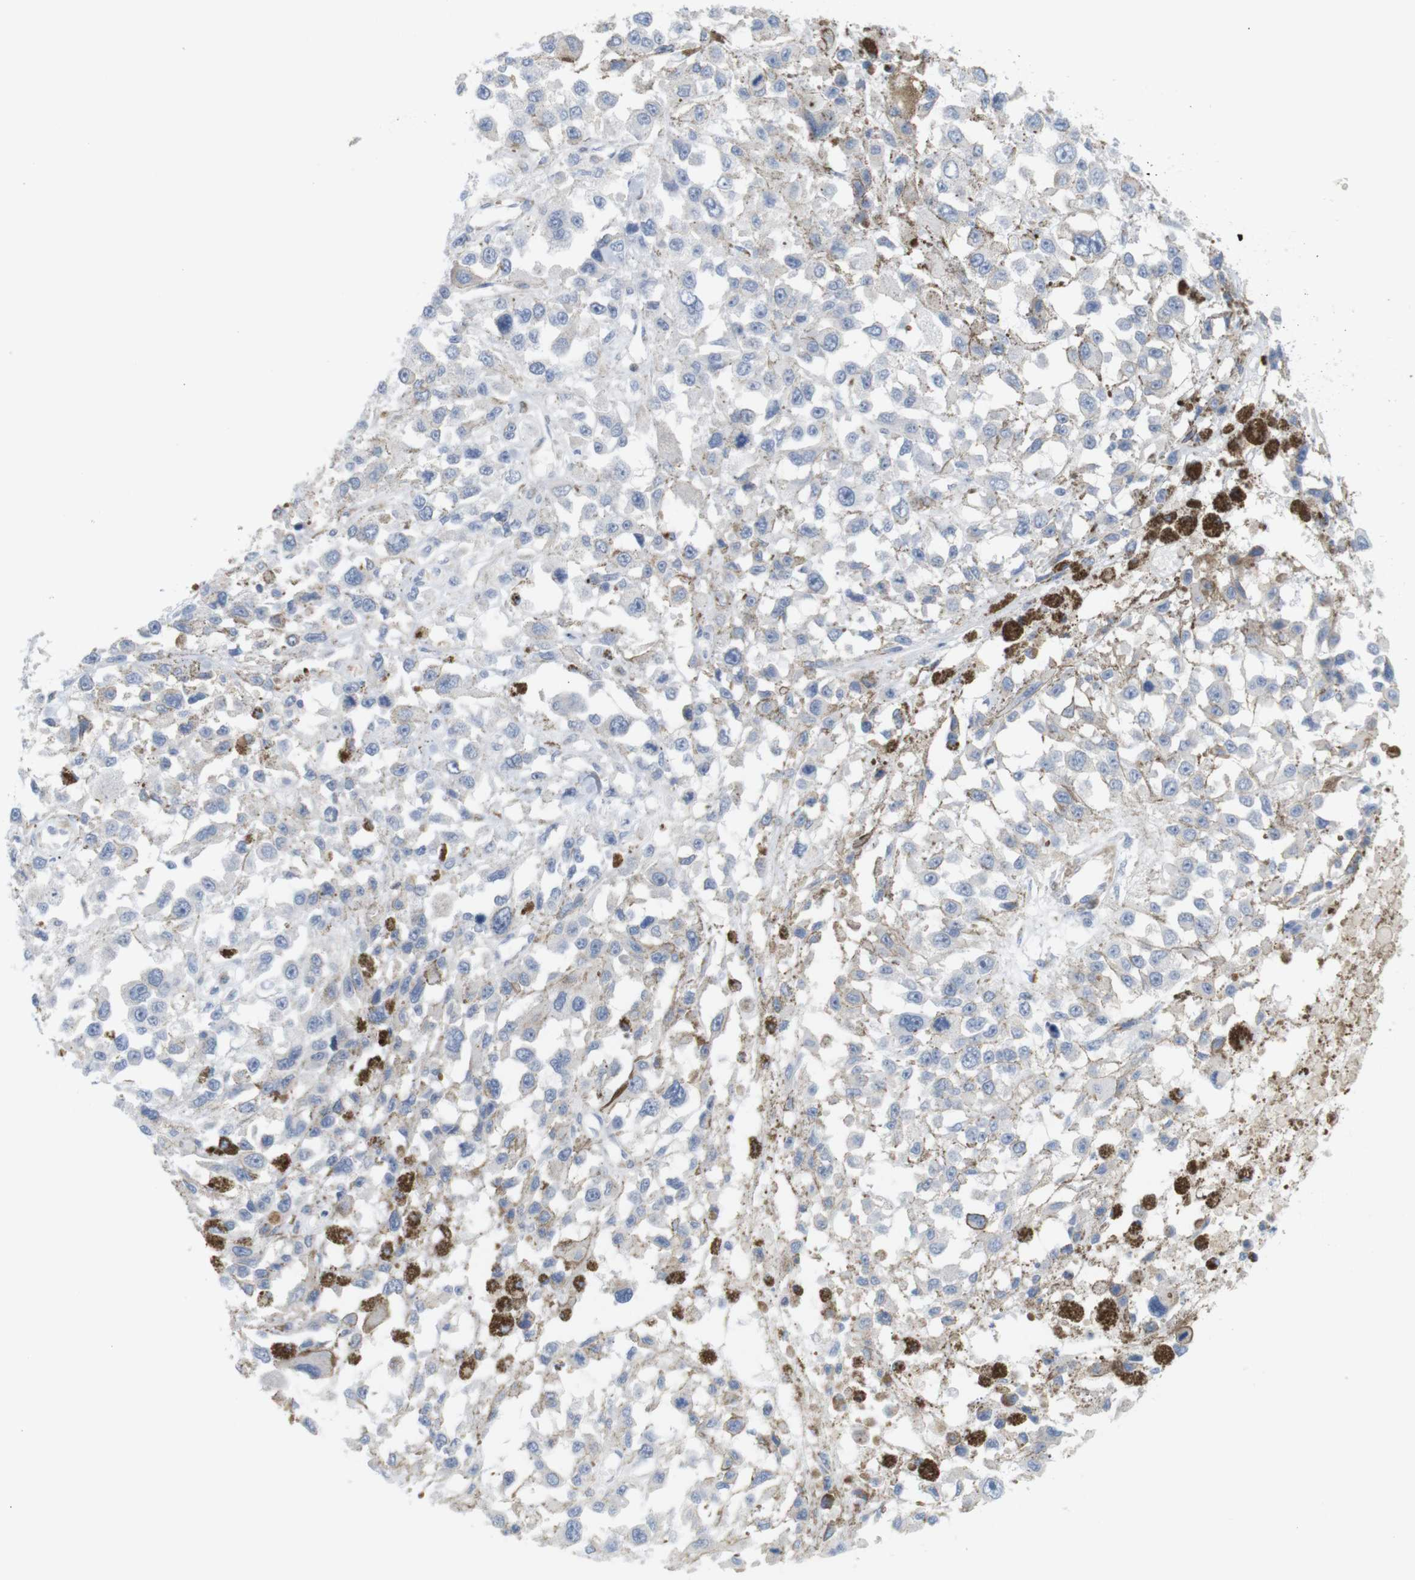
{"staining": {"intensity": "negative", "quantity": "none", "location": "none"}, "tissue": "melanoma", "cell_type": "Tumor cells", "image_type": "cancer", "snomed": [{"axis": "morphology", "description": "Malignant melanoma, Metastatic site"}, {"axis": "topography", "description": "Lymph node"}], "caption": "This is an immunohistochemistry (IHC) image of malignant melanoma (metastatic site). There is no positivity in tumor cells.", "gene": "ITPR1", "patient": {"sex": "male", "age": 59}}